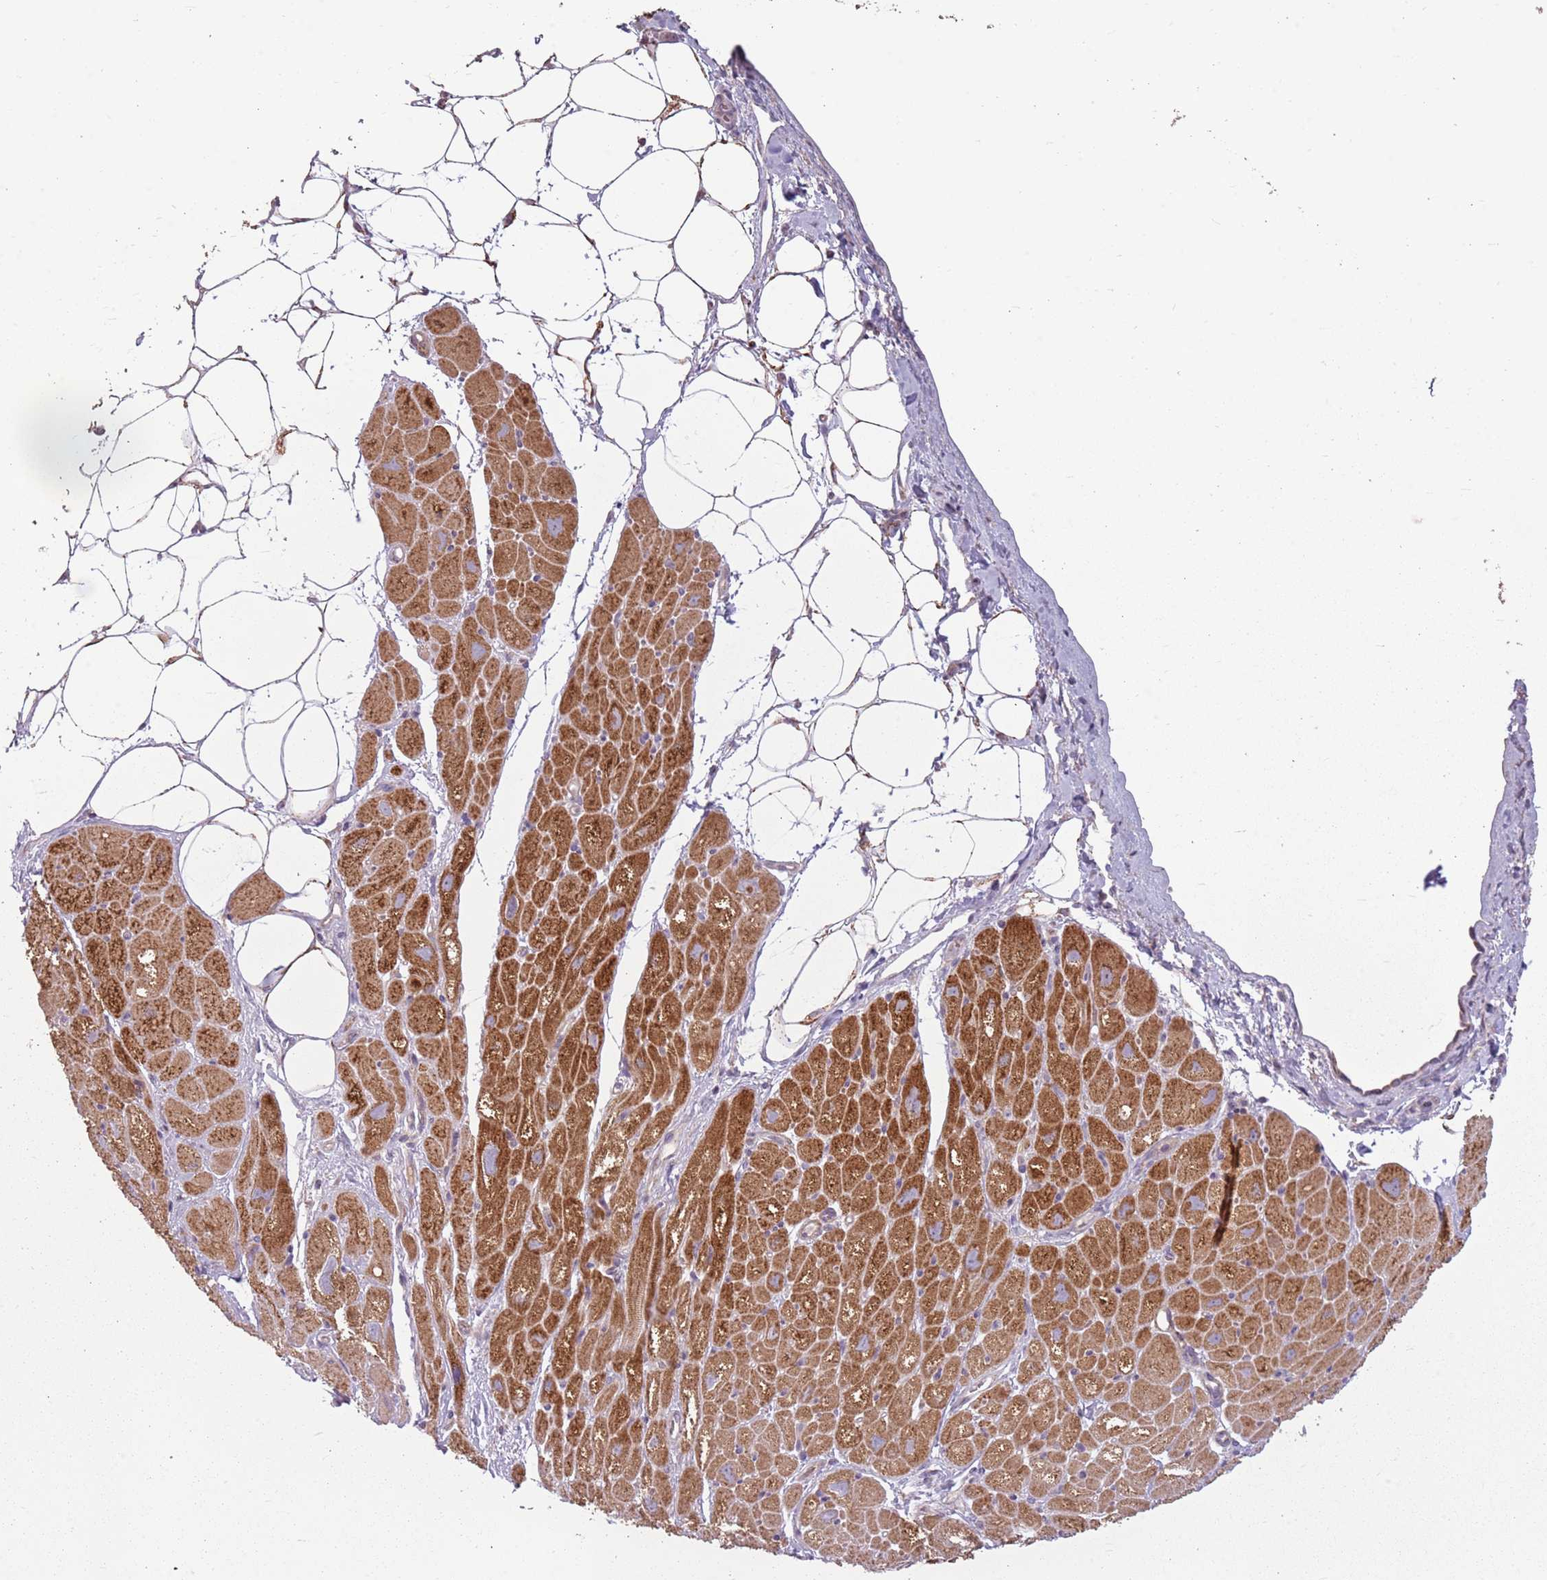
{"staining": {"intensity": "strong", "quantity": ">75%", "location": "cytoplasmic/membranous"}, "tissue": "heart muscle", "cell_type": "Cardiomyocytes", "image_type": "normal", "snomed": [{"axis": "morphology", "description": "Normal tissue, NOS"}, {"axis": "topography", "description": "Heart"}], "caption": "Immunohistochemical staining of unremarkable heart muscle shows high levels of strong cytoplasmic/membranous positivity in about >75% of cardiomyocytes. The protein of interest is stained brown, and the nuclei are stained in blue (DAB (3,3'-diaminobenzidine) IHC with brightfield microscopy, high magnification).", "gene": "ZNF530", "patient": {"sex": "male", "age": 50}}